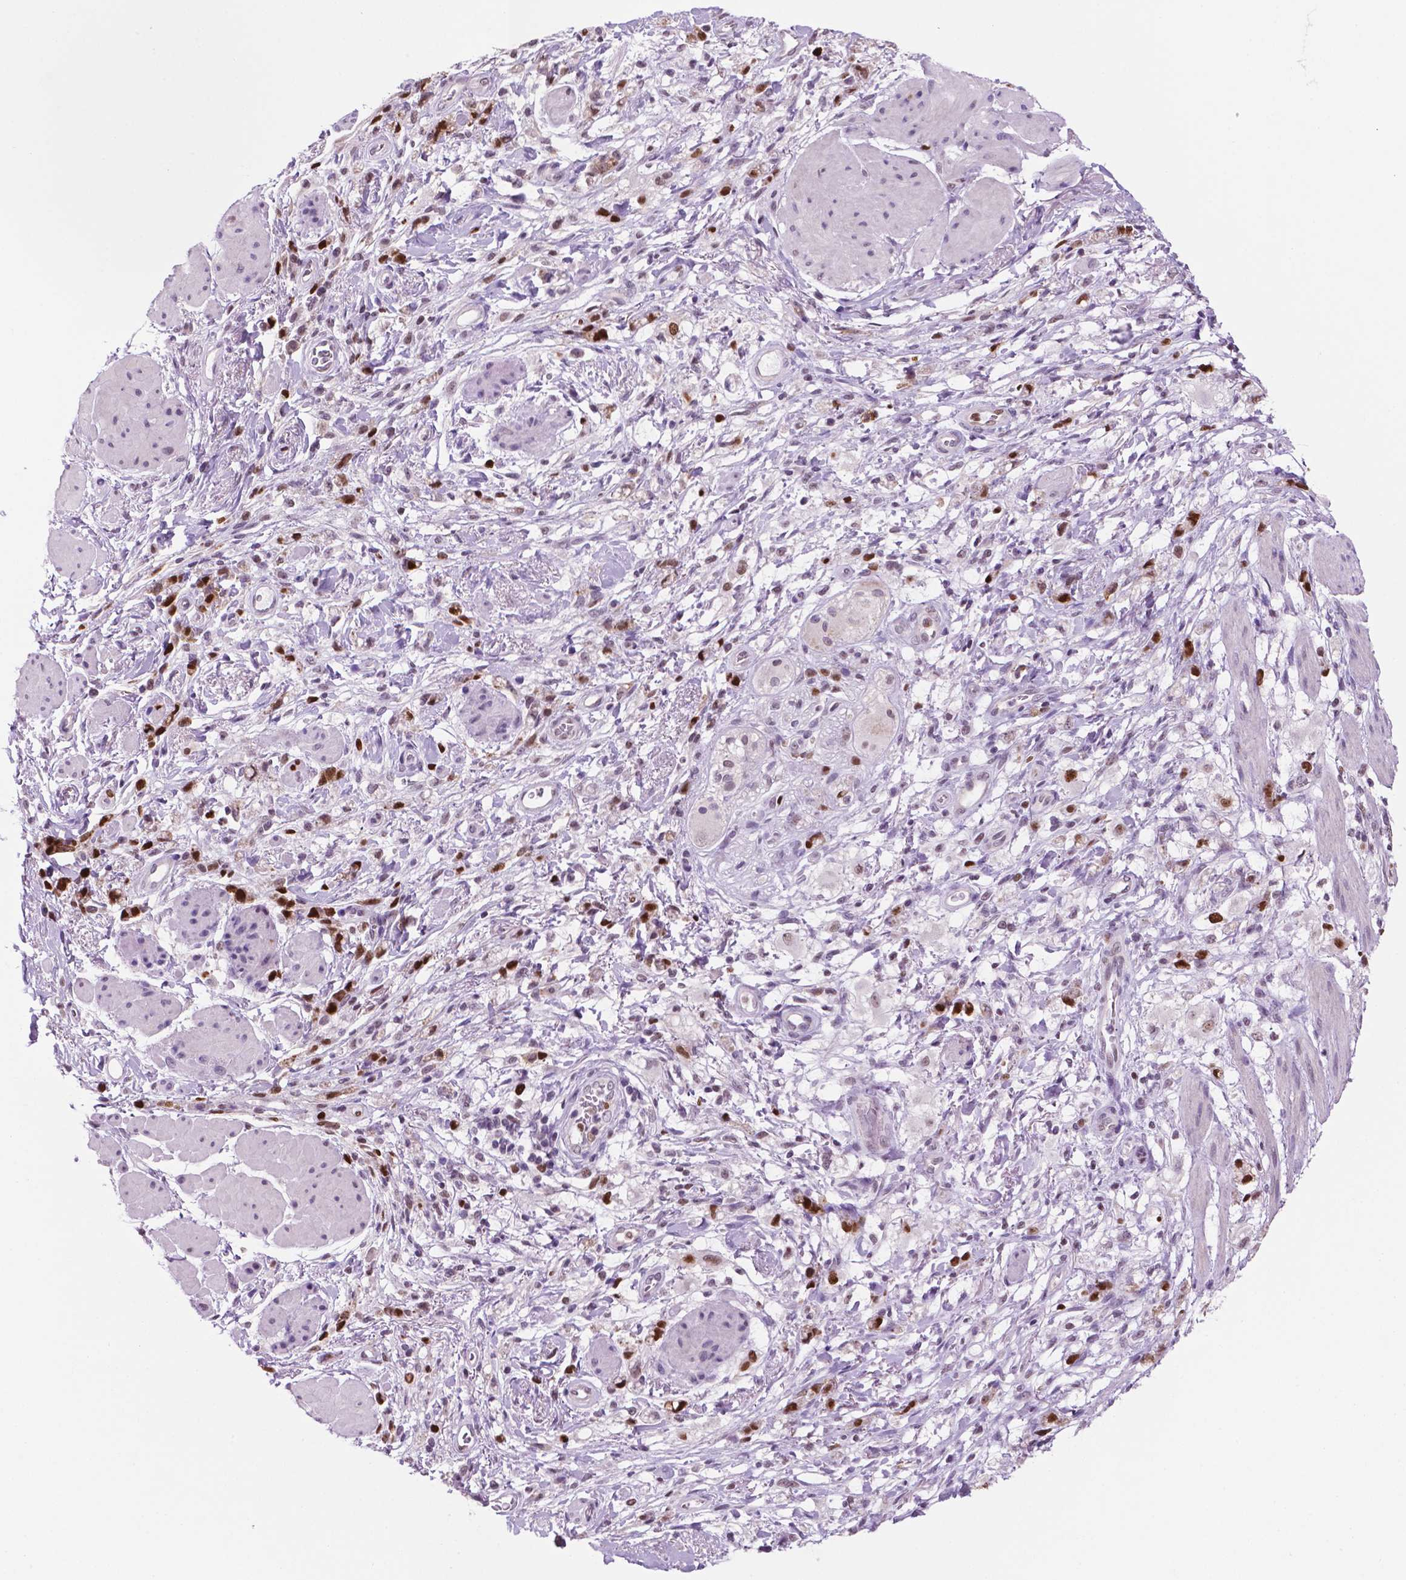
{"staining": {"intensity": "strong", "quantity": ">75%", "location": "nuclear"}, "tissue": "stomach cancer", "cell_type": "Tumor cells", "image_type": "cancer", "snomed": [{"axis": "morphology", "description": "Adenocarcinoma, NOS"}, {"axis": "topography", "description": "Stomach"}], "caption": "Immunohistochemistry (IHC) of human adenocarcinoma (stomach) exhibits high levels of strong nuclear expression in about >75% of tumor cells.", "gene": "NCAPH2", "patient": {"sex": "female", "age": 60}}